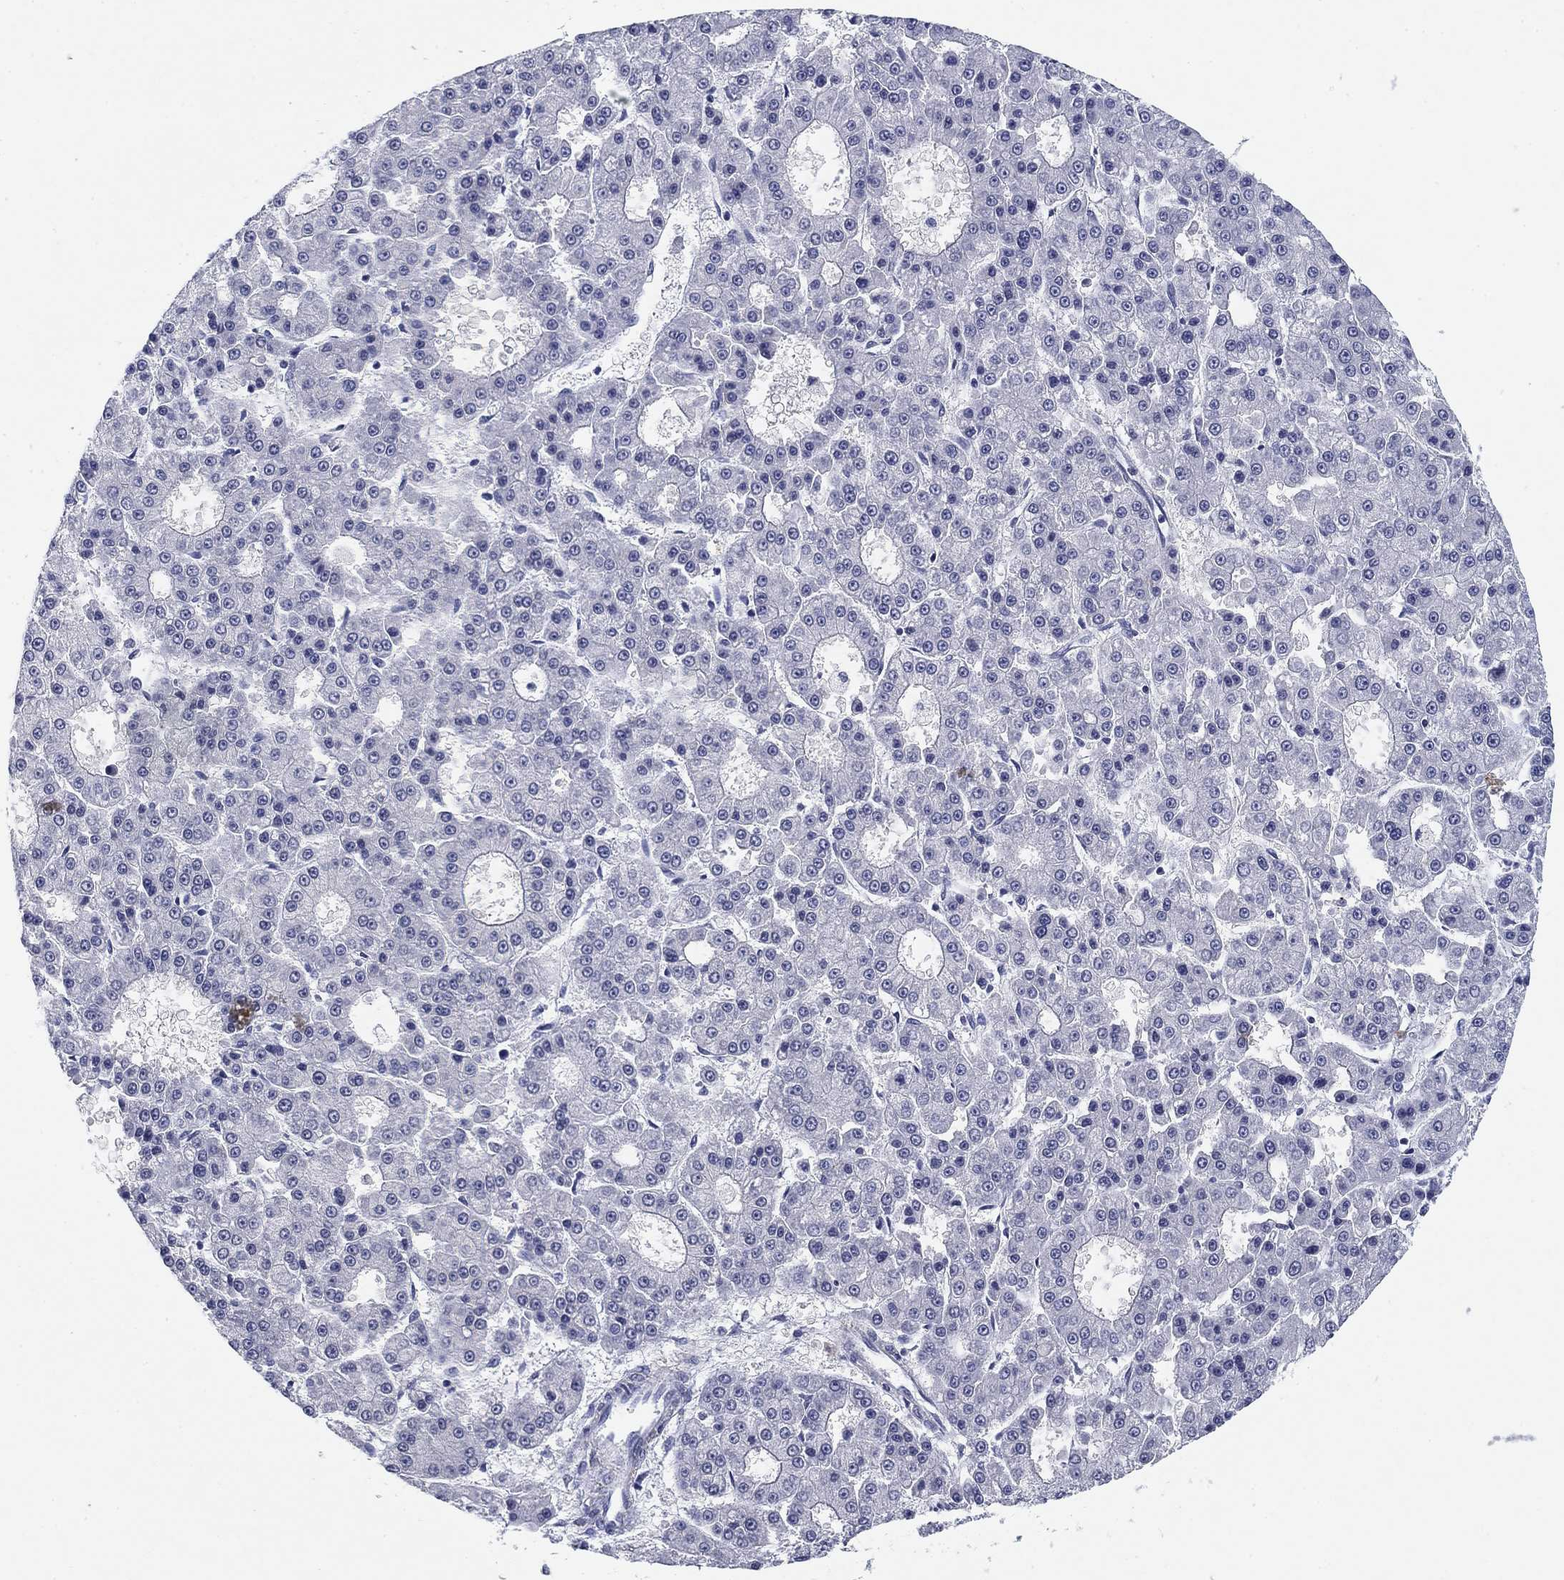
{"staining": {"intensity": "negative", "quantity": "none", "location": "none"}, "tissue": "liver cancer", "cell_type": "Tumor cells", "image_type": "cancer", "snomed": [{"axis": "morphology", "description": "Carcinoma, Hepatocellular, NOS"}, {"axis": "topography", "description": "Liver"}], "caption": "DAB immunohistochemical staining of liver cancer exhibits no significant staining in tumor cells. (IHC, brightfield microscopy, high magnification).", "gene": "OTUB2", "patient": {"sex": "male", "age": 70}}